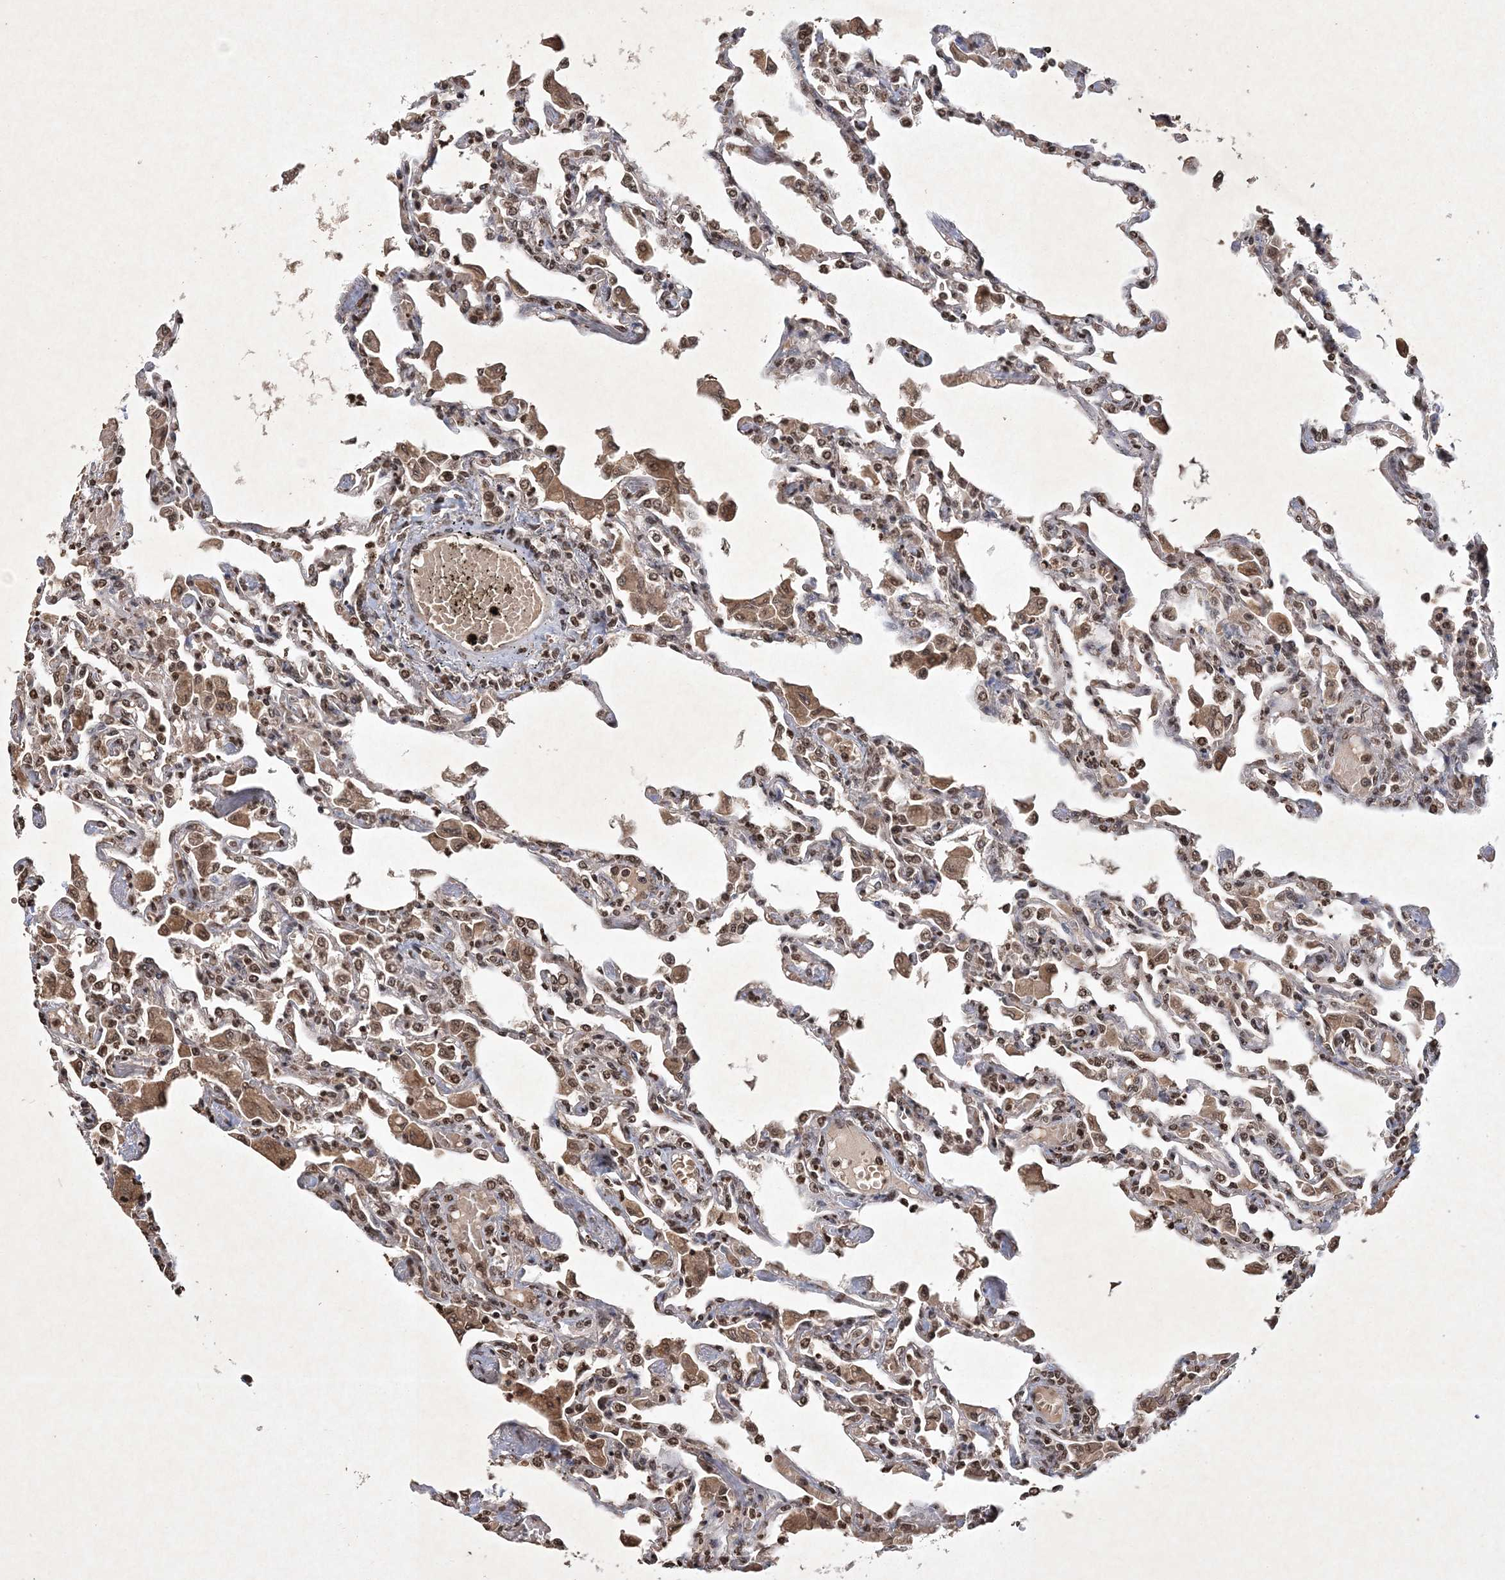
{"staining": {"intensity": "moderate", "quantity": "25%-75%", "location": "nuclear"}, "tissue": "lung", "cell_type": "Alveolar cells", "image_type": "normal", "snomed": [{"axis": "morphology", "description": "Normal tissue, NOS"}, {"axis": "topography", "description": "Bronchus"}, {"axis": "topography", "description": "Lung"}], "caption": "Immunohistochemical staining of unremarkable lung exhibits 25%-75% levels of moderate nuclear protein positivity in approximately 25%-75% of alveolar cells.", "gene": "NEDD9", "patient": {"sex": "female", "age": 49}}